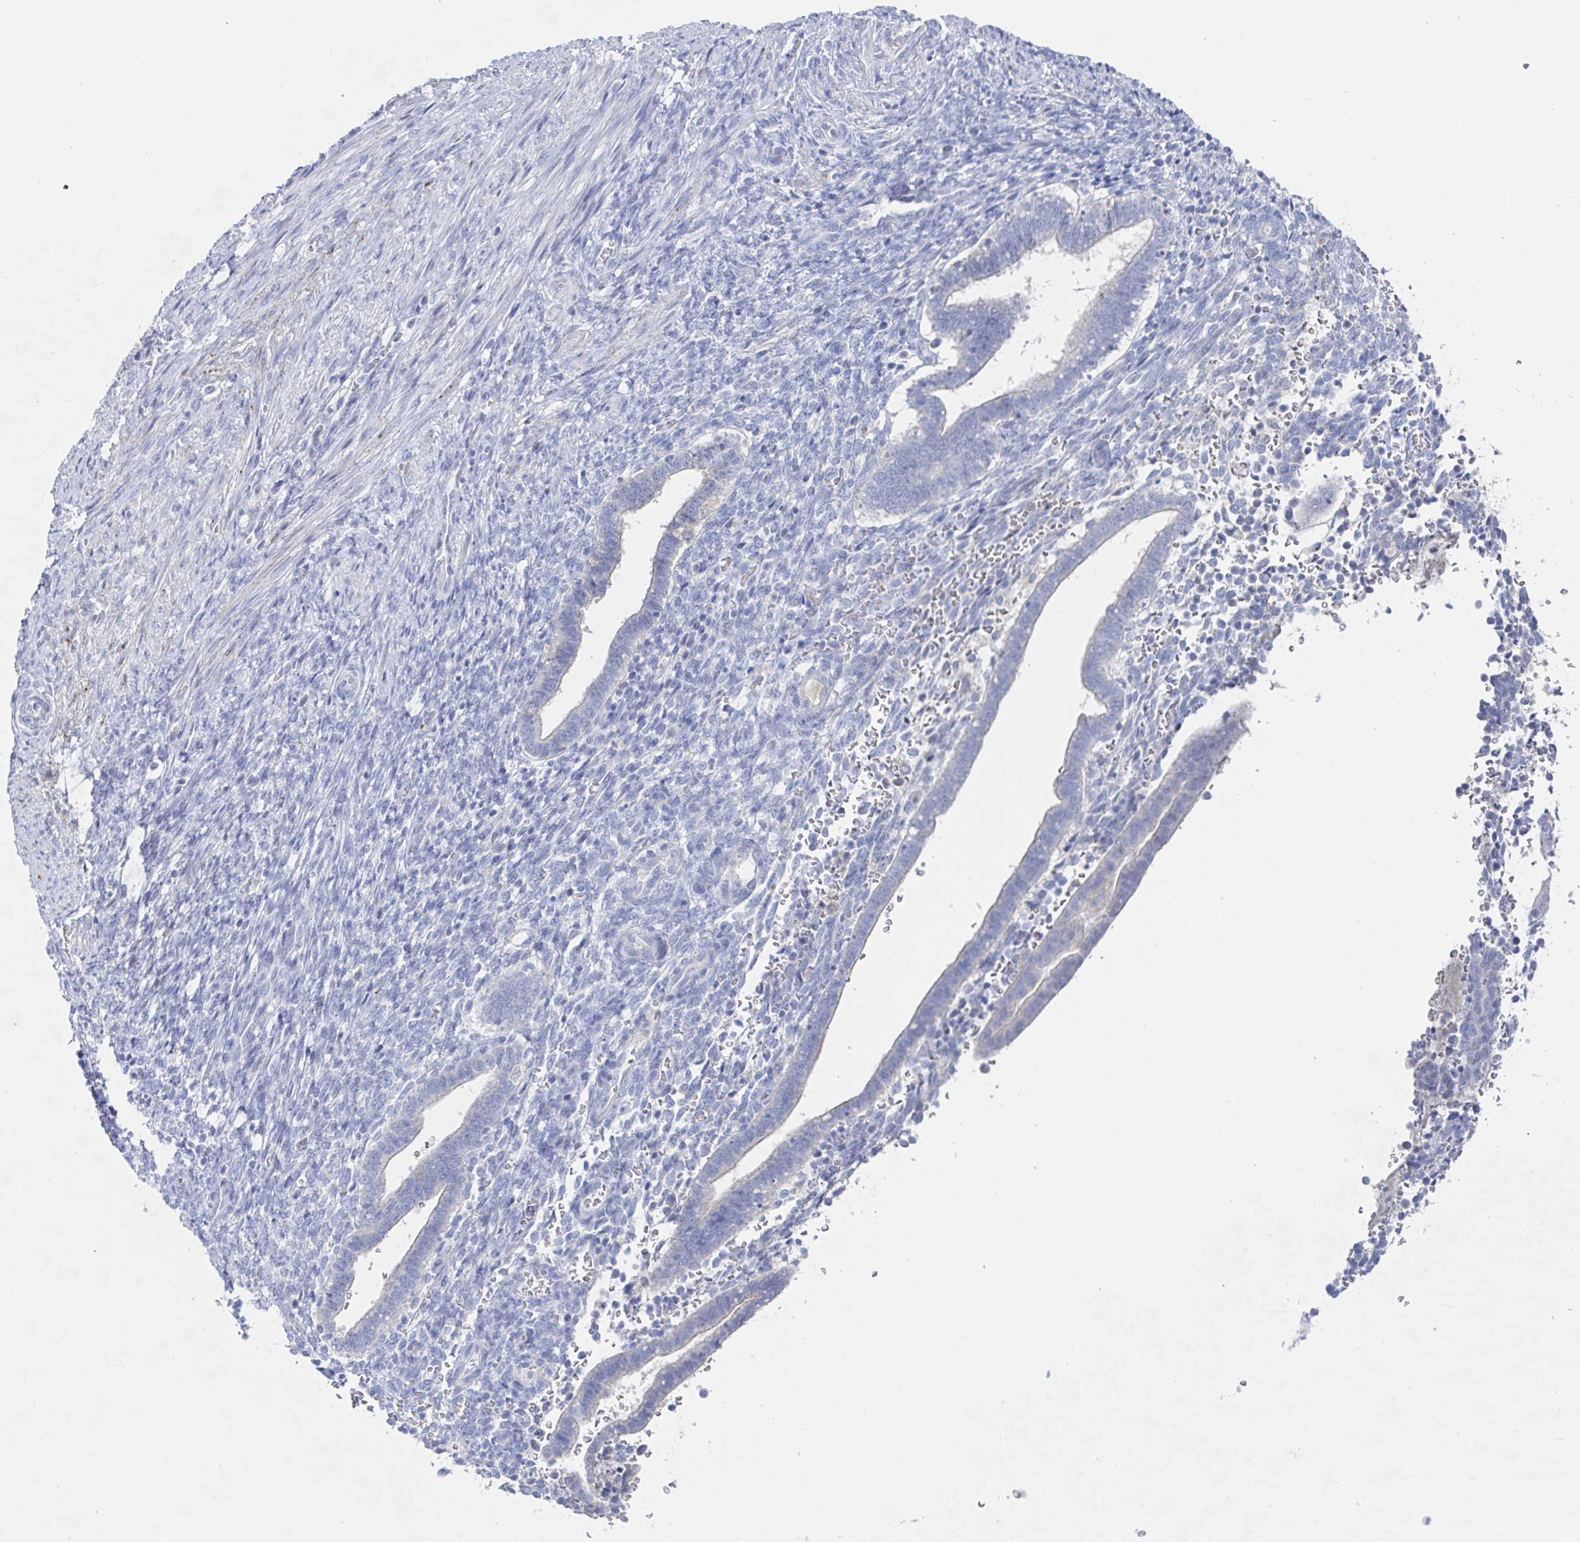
{"staining": {"intensity": "negative", "quantity": "none", "location": "none"}, "tissue": "endometrium", "cell_type": "Cells in endometrial stroma", "image_type": "normal", "snomed": [{"axis": "morphology", "description": "Normal tissue, NOS"}, {"axis": "topography", "description": "Endometrium"}], "caption": "This image is of unremarkable endometrium stained with immunohistochemistry to label a protein in brown with the nuclei are counter-stained blue. There is no positivity in cells in endometrial stroma. The staining is performed using DAB brown chromogen with nuclei counter-stained in using hematoxylin.", "gene": "ZNF100", "patient": {"sex": "female", "age": 34}}